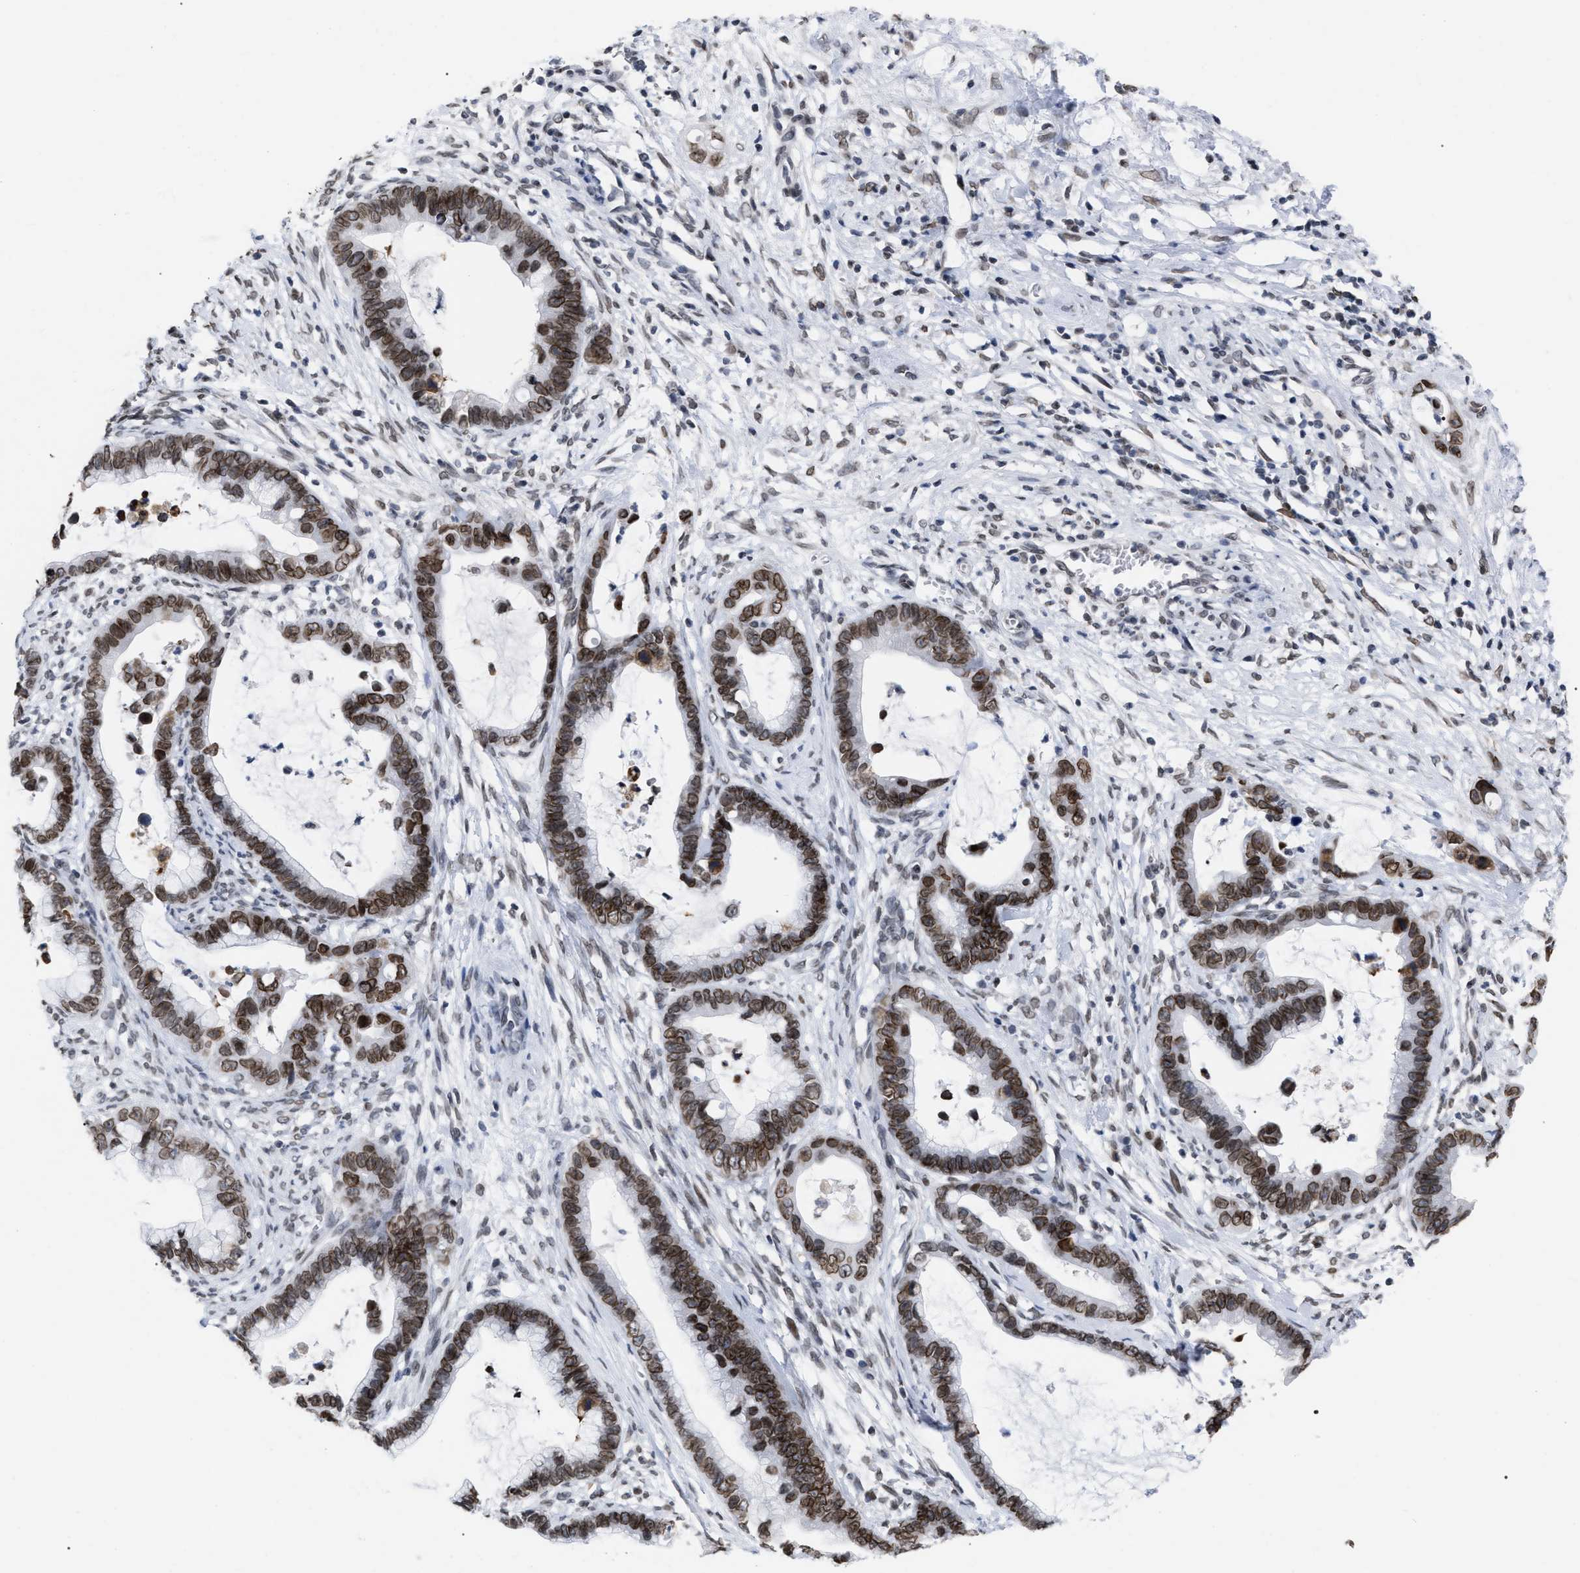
{"staining": {"intensity": "moderate", "quantity": ">75%", "location": "cytoplasmic/membranous,nuclear"}, "tissue": "cervical cancer", "cell_type": "Tumor cells", "image_type": "cancer", "snomed": [{"axis": "morphology", "description": "Adenocarcinoma, NOS"}, {"axis": "topography", "description": "Cervix"}], "caption": "Immunohistochemistry (DAB) staining of cervical cancer (adenocarcinoma) displays moderate cytoplasmic/membranous and nuclear protein staining in about >75% of tumor cells.", "gene": "TPR", "patient": {"sex": "female", "age": 44}}